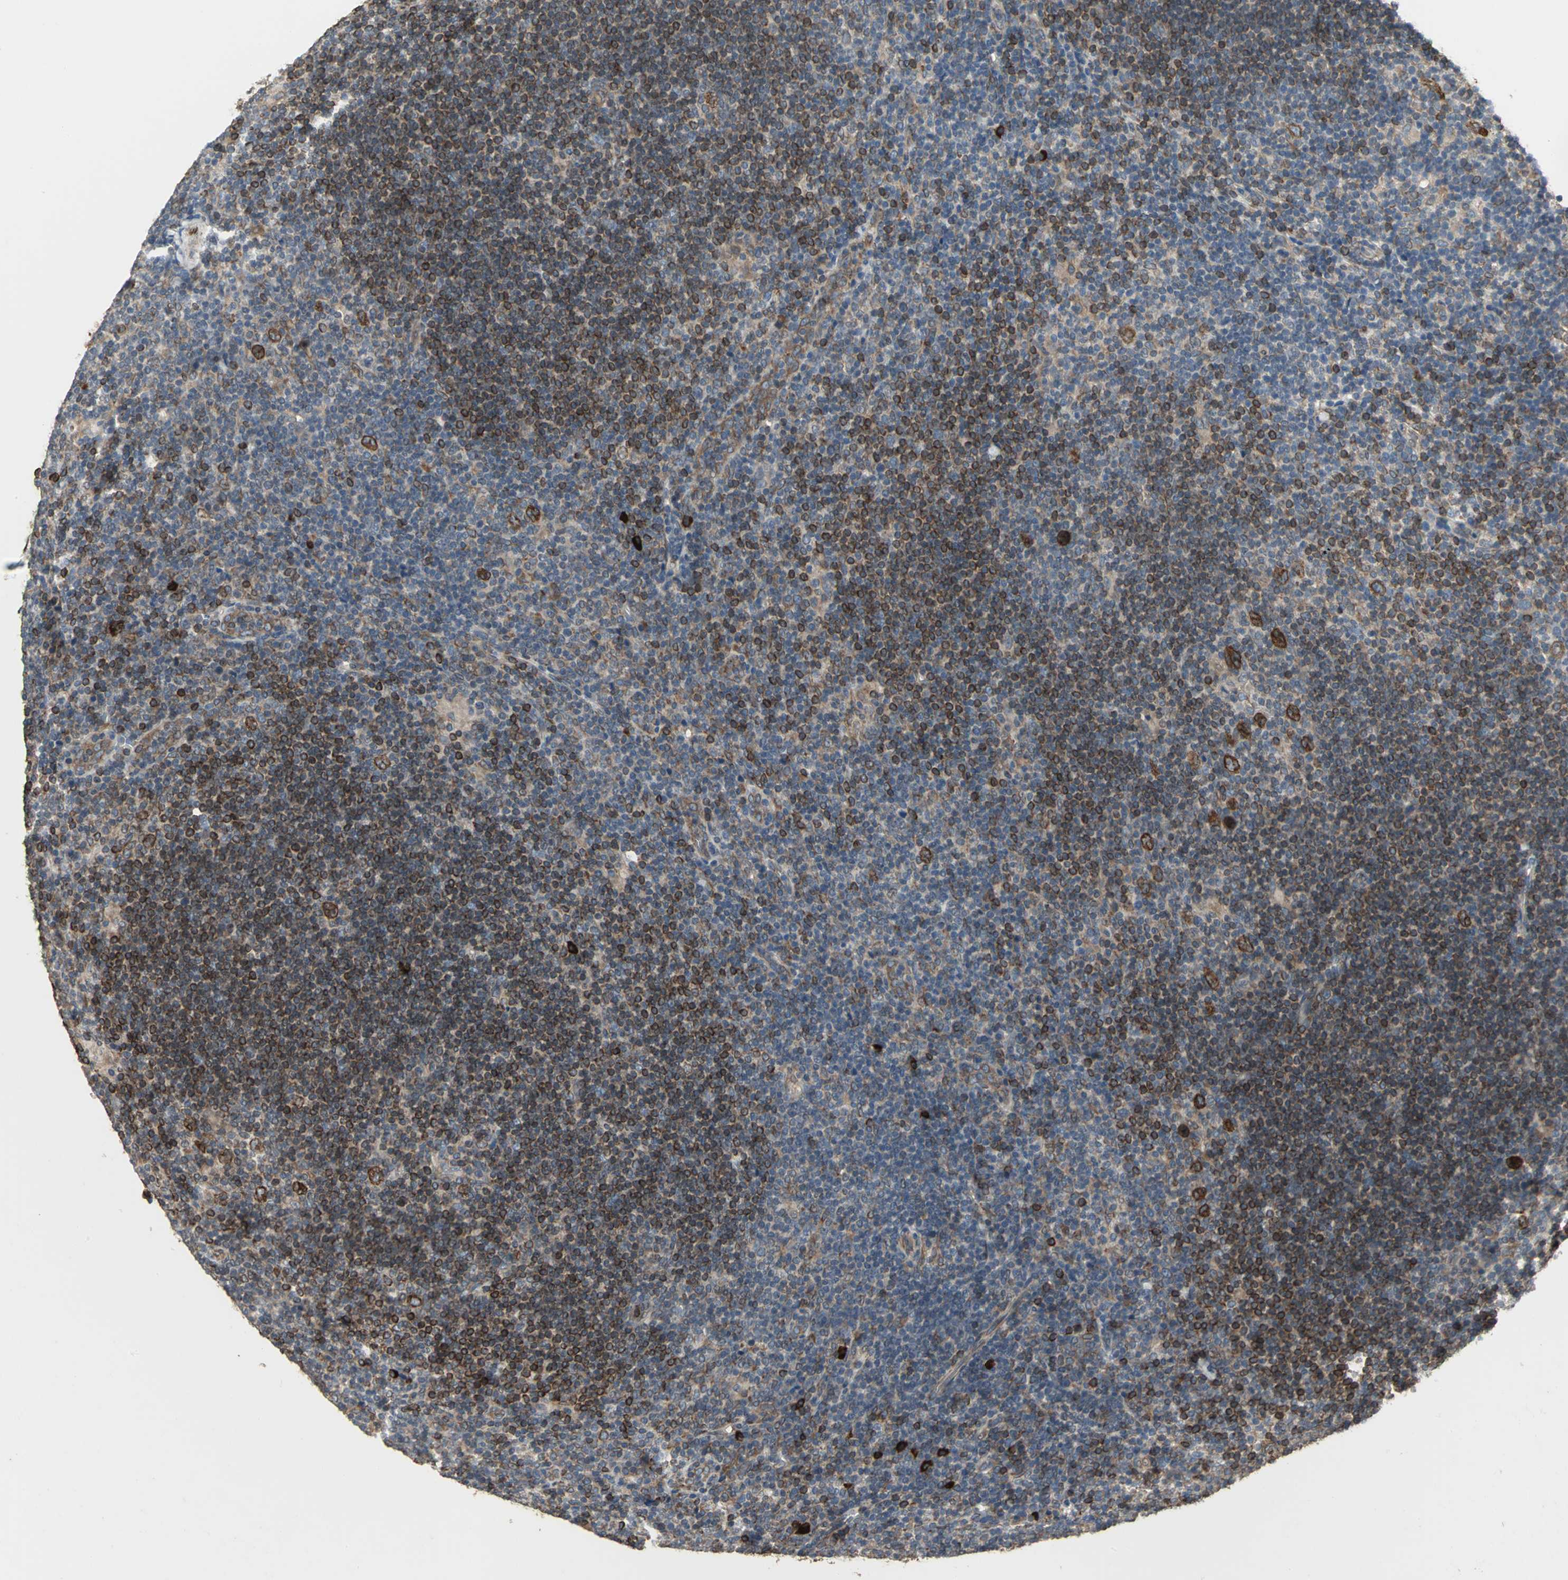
{"staining": {"intensity": "moderate", "quantity": "25%-75%", "location": "cytoplasmic/membranous"}, "tissue": "lymphoma", "cell_type": "Tumor cells", "image_type": "cancer", "snomed": [{"axis": "morphology", "description": "Hodgkin's disease, NOS"}, {"axis": "topography", "description": "Lymph node"}], "caption": "Moderate cytoplasmic/membranous protein positivity is seen in about 25%-75% of tumor cells in Hodgkin's disease. The staining is performed using DAB (3,3'-diaminobenzidine) brown chromogen to label protein expression. The nuclei are counter-stained blue using hematoxylin.", "gene": "SYVN1", "patient": {"sex": "female", "age": 57}}